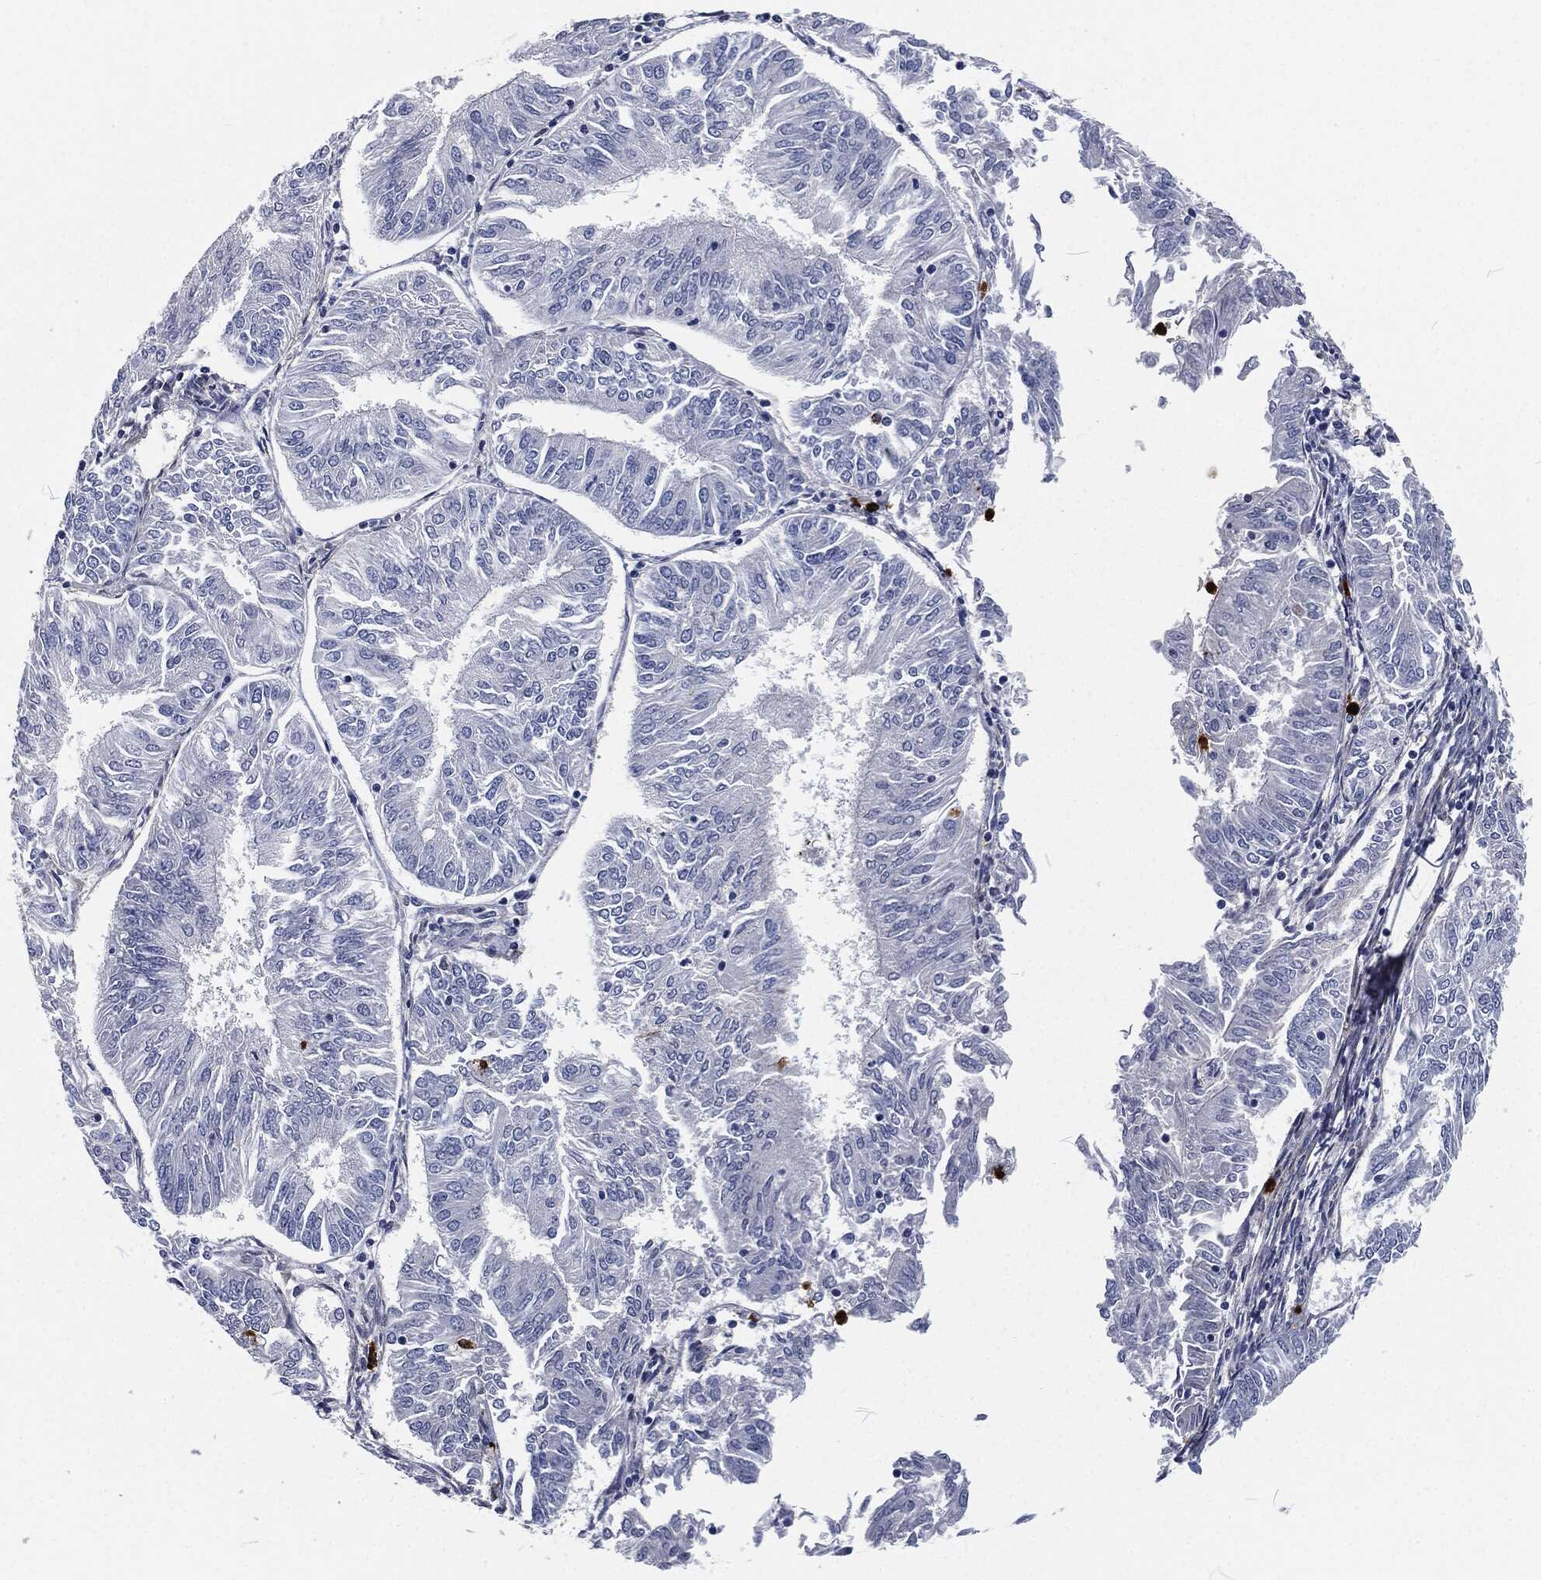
{"staining": {"intensity": "negative", "quantity": "none", "location": "none"}, "tissue": "endometrial cancer", "cell_type": "Tumor cells", "image_type": "cancer", "snomed": [{"axis": "morphology", "description": "Adenocarcinoma, NOS"}, {"axis": "topography", "description": "Endometrium"}], "caption": "IHC photomicrograph of endometrial adenocarcinoma stained for a protein (brown), which demonstrates no positivity in tumor cells. (Brightfield microscopy of DAB (3,3'-diaminobenzidine) IHC at high magnification).", "gene": "MPO", "patient": {"sex": "female", "age": 58}}